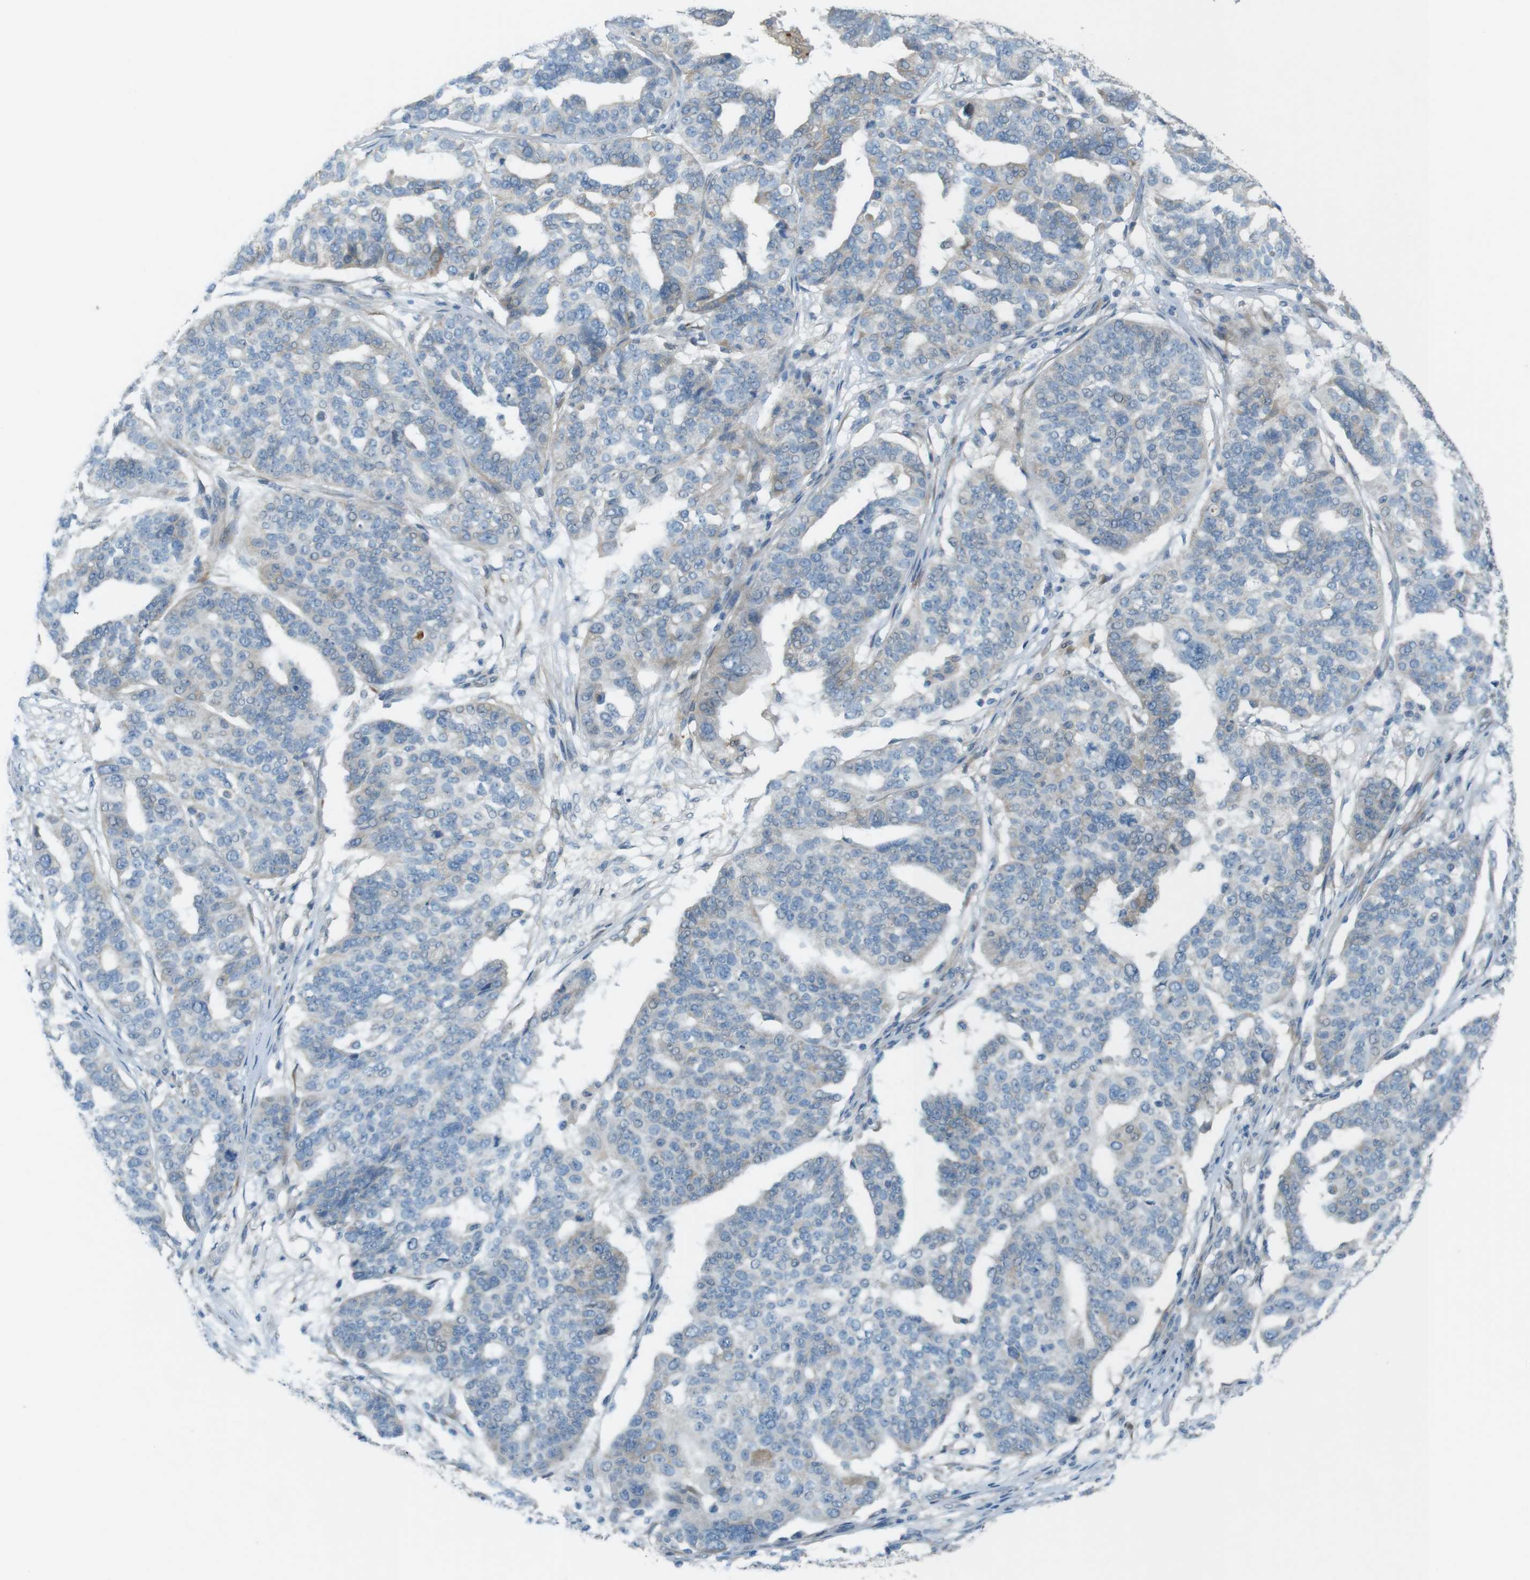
{"staining": {"intensity": "negative", "quantity": "none", "location": "none"}, "tissue": "ovarian cancer", "cell_type": "Tumor cells", "image_type": "cancer", "snomed": [{"axis": "morphology", "description": "Cystadenocarcinoma, serous, NOS"}, {"axis": "topography", "description": "Ovary"}], "caption": "High power microscopy histopathology image of an immunohistochemistry (IHC) image of serous cystadenocarcinoma (ovarian), revealing no significant expression in tumor cells. (DAB (3,3'-diaminobenzidine) immunohistochemistry, high magnification).", "gene": "TMEM41B", "patient": {"sex": "female", "age": 59}}